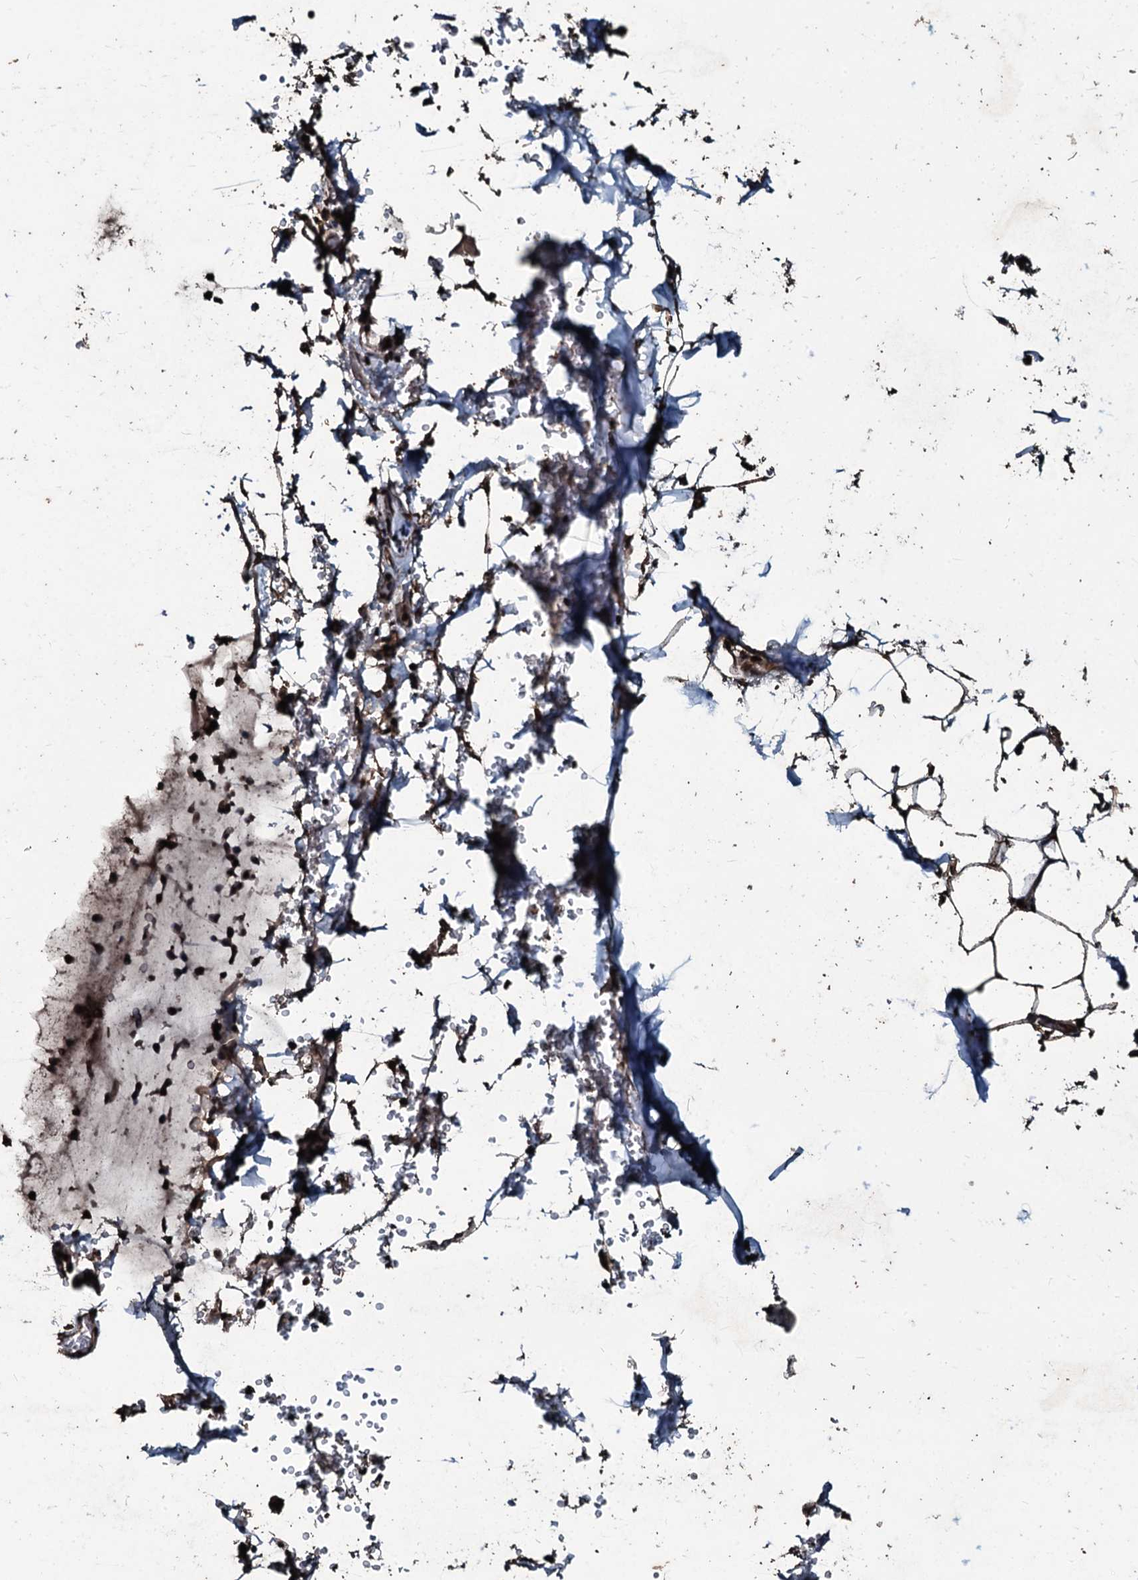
{"staining": {"intensity": "strong", "quantity": ">75%", "location": "cytoplasmic/membranous"}, "tissue": "adipose tissue", "cell_type": "Adipocytes", "image_type": "normal", "snomed": [{"axis": "morphology", "description": "Normal tissue, NOS"}, {"axis": "topography", "description": "Lymph node"}, {"axis": "topography", "description": "Cartilage tissue"}, {"axis": "topography", "description": "Bronchus"}], "caption": "Adipose tissue was stained to show a protein in brown. There is high levels of strong cytoplasmic/membranous staining in about >75% of adipocytes. (DAB = brown stain, brightfield microscopy at high magnification).", "gene": "FAAP24", "patient": {"sex": "male", "age": 63}}